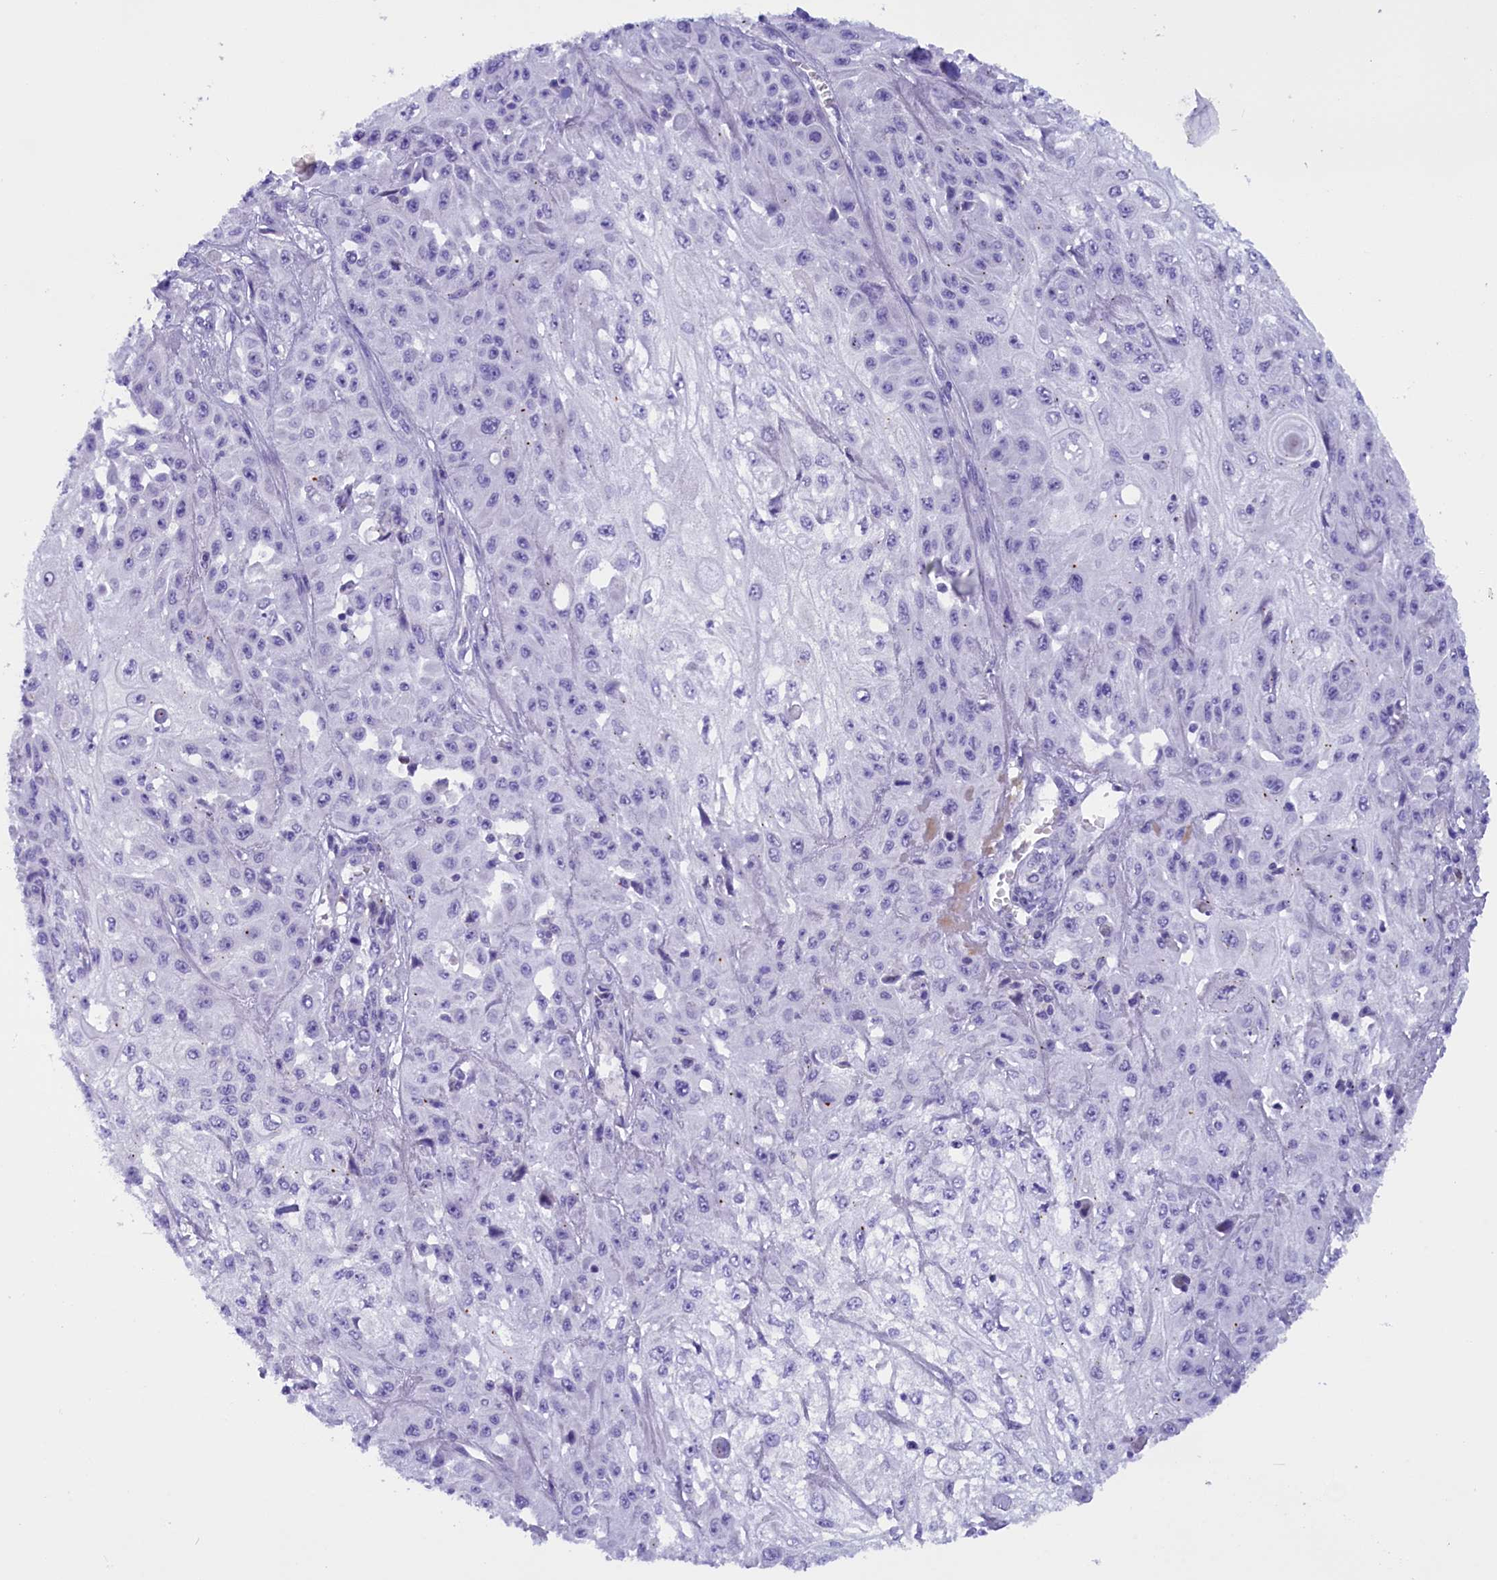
{"staining": {"intensity": "negative", "quantity": "none", "location": "none"}, "tissue": "skin cancer", "cell_type": "Tumor cells", "image_type": "cancer", "snomed": [{"axis": "morphology", "description": "Squamous cell carcinoma, NOS"}, {"axis": "morphology", "description": "Squamous cell carcinoma, metastatic, NOS"}, {"axis": "topography", "description": "Skin"}, {"axis": "topography", "description": "Lymph node"}], "caption": "This is an IHC micrograph of human skin cancer (metastatic squamous cell carcinoma). There is no positivity in tumor cells.", "gene": "RTTN", "patient": {"sex": "male", "age": 75}}